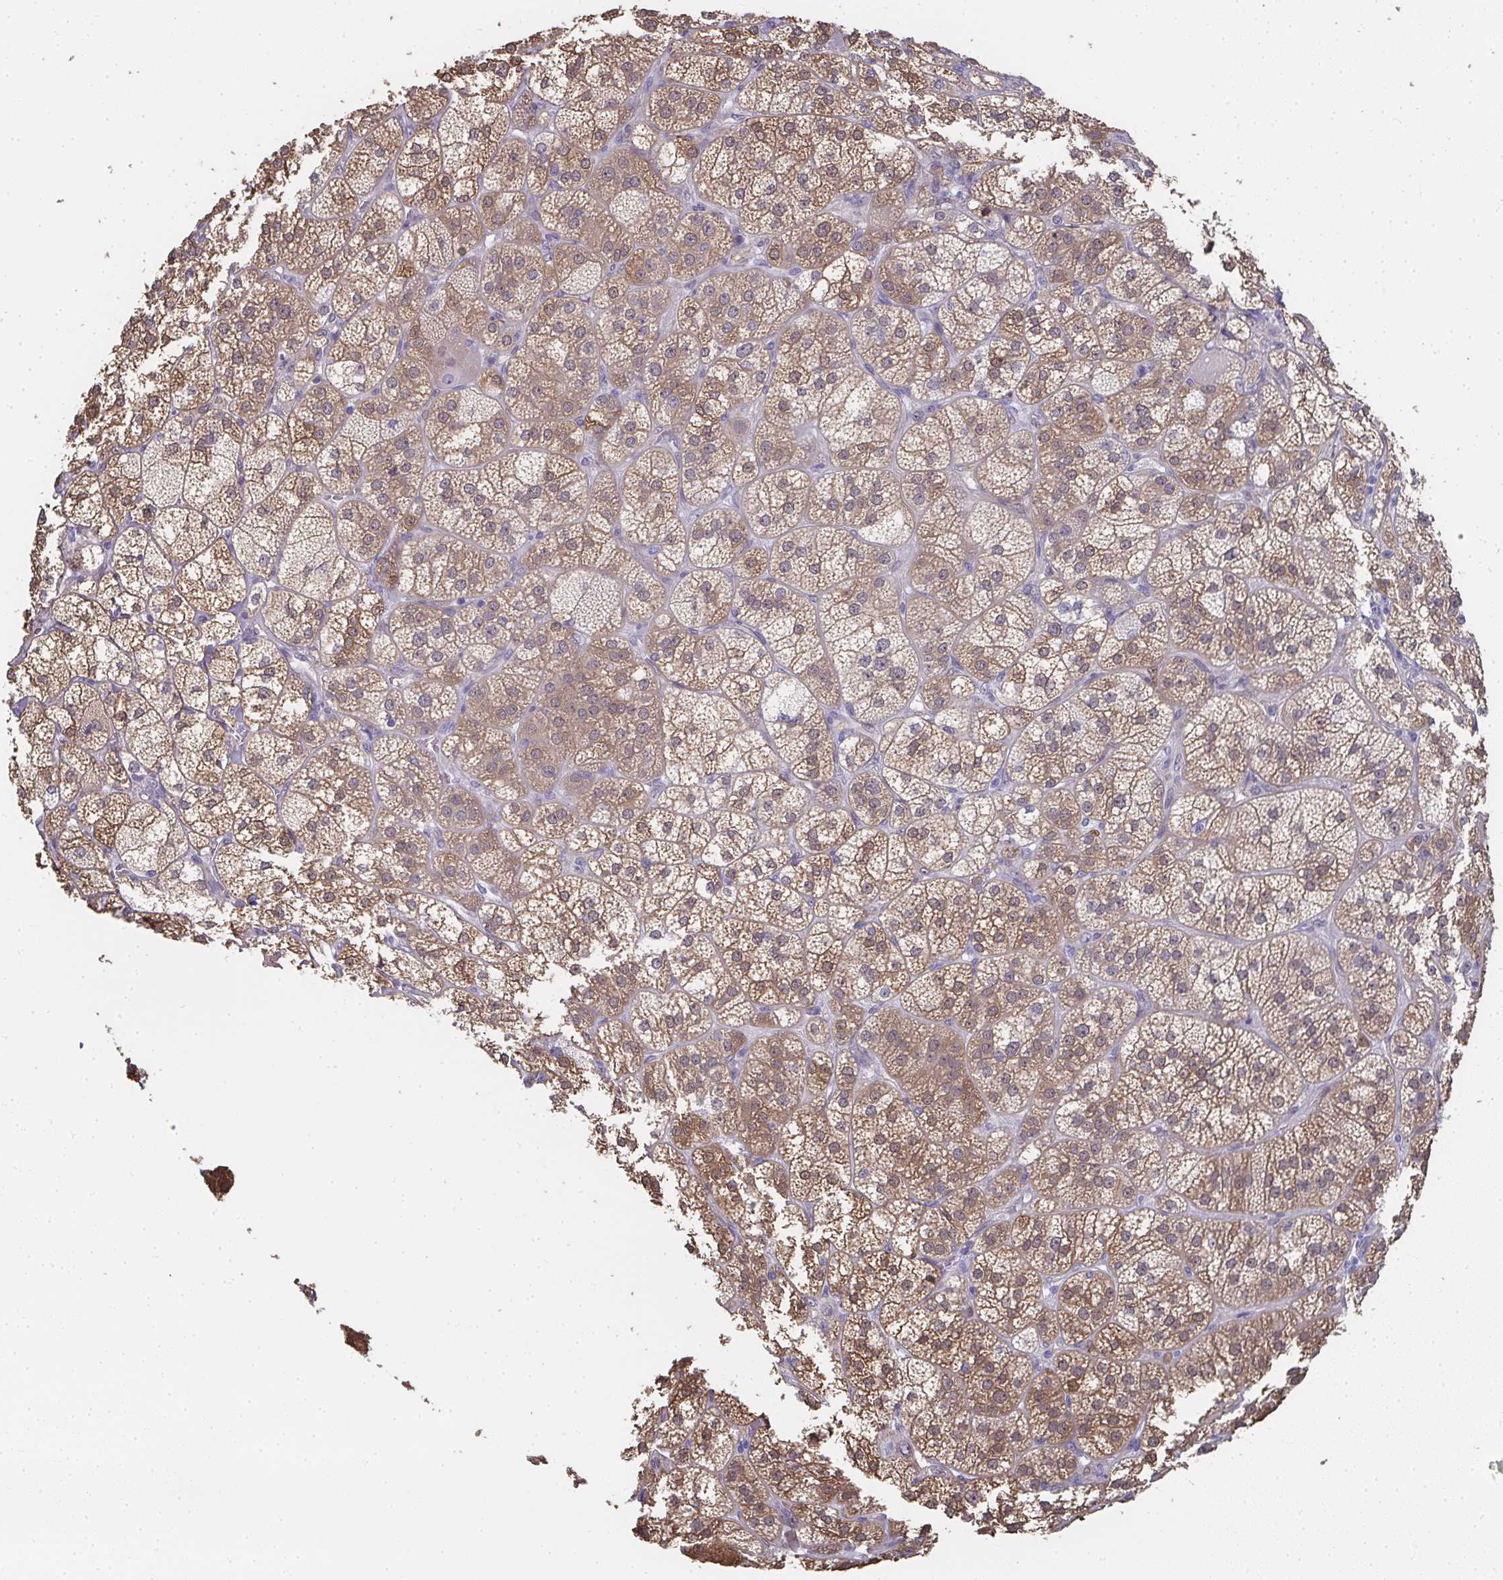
{"staining": {"intensity": "moderate", "quantity": ">75%", "location": "cytoplasmic/membranous"}, "tissue": "adrenal gland", "cell_type": "Glandular cells", "image_type": "normal", "snomed": [{"axis": "morphology", "description": "Normal tissue, NOS"}, {"axis": "topography", "description": "Adrenal gland"}], "caption": "The immunohistochemical stain labels moderate cytoplasmic/membranous expression in glandular cells of unremarkable adrenal gland.", "gene": "RBP1", "patient": {"sex": "female", "age": 60}}